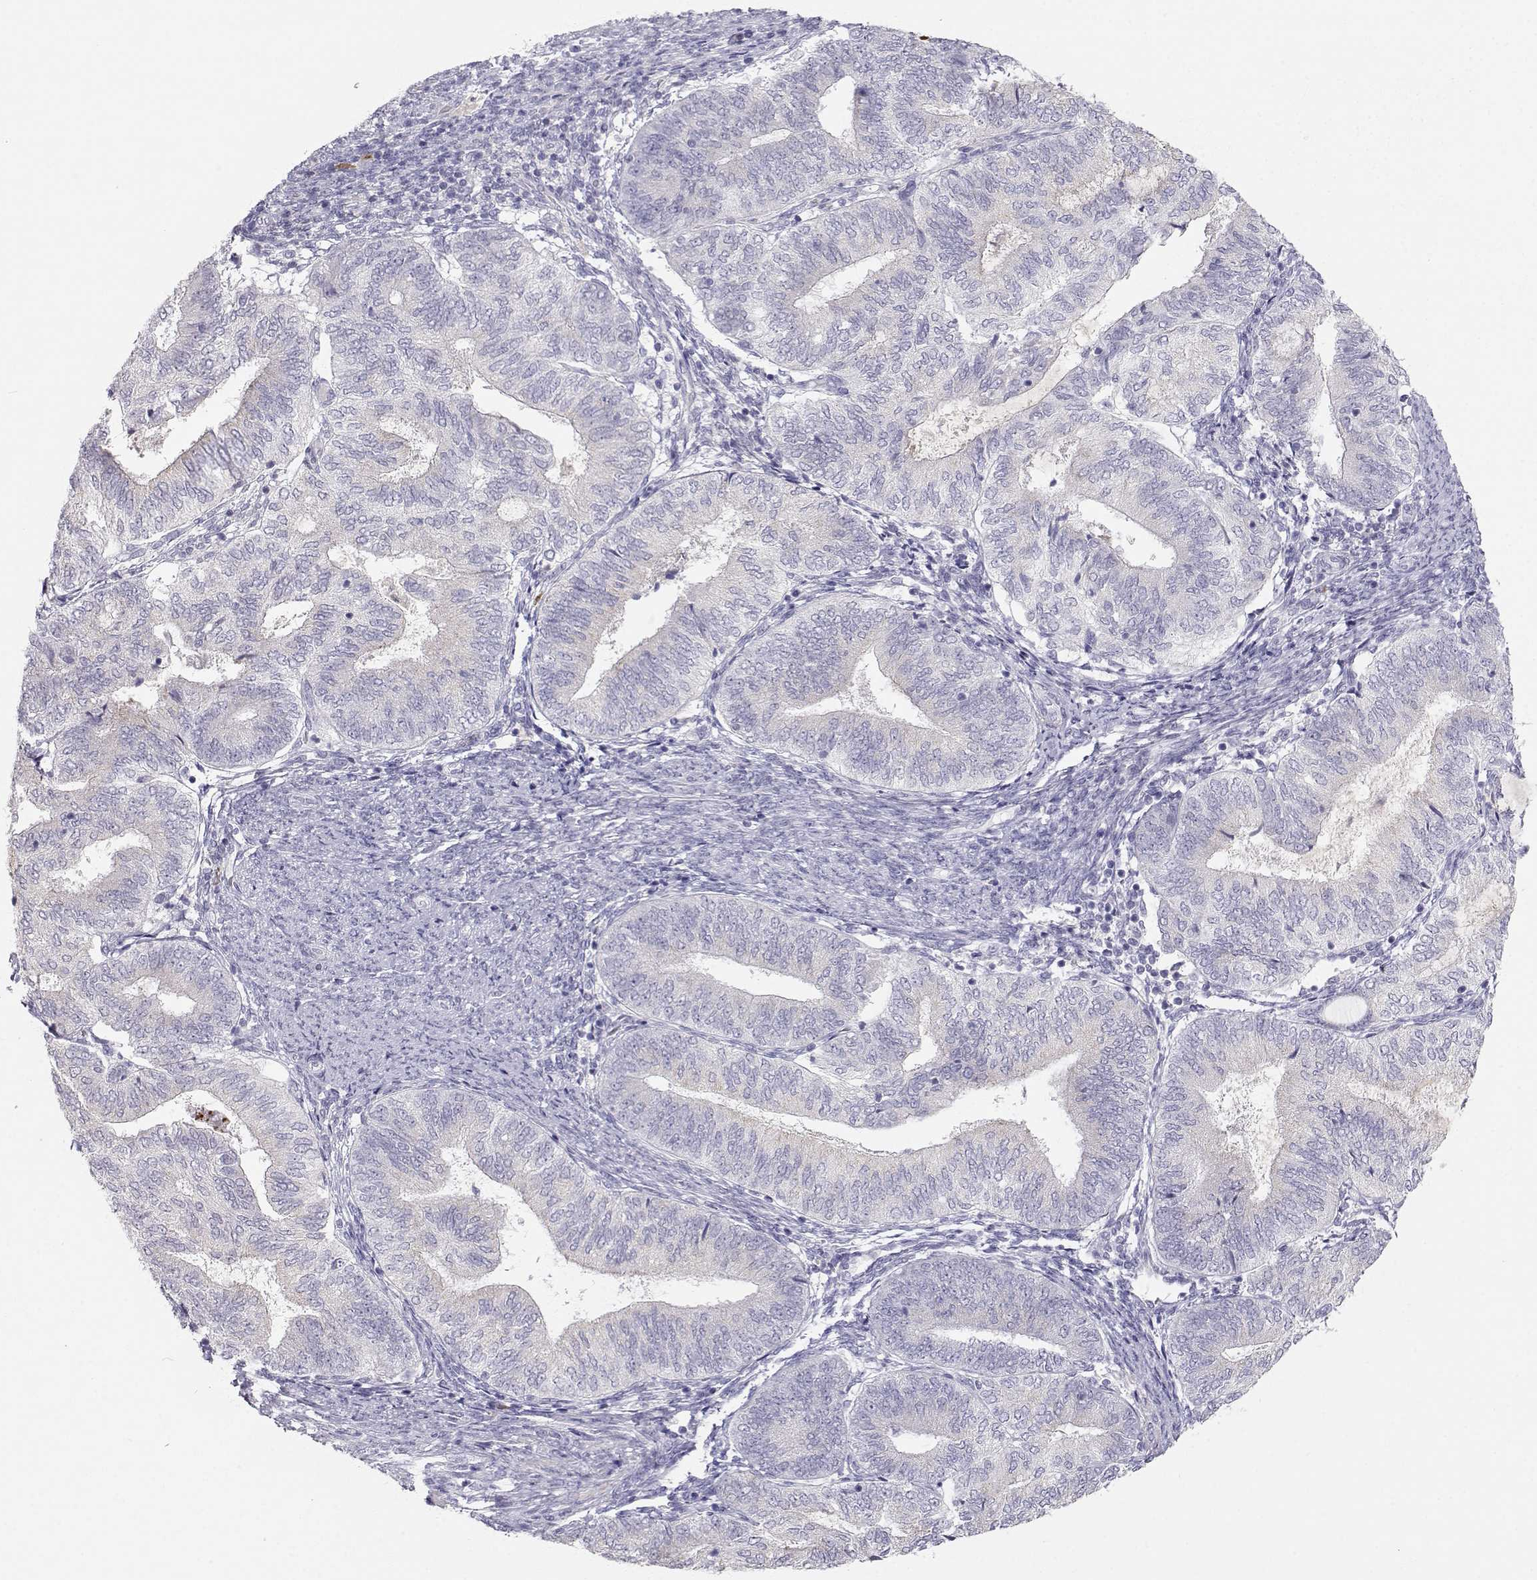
{"staining": {"intensity": "negative", "quantity": "none", "location": "none"}, "tissue": "endometrial cancer", "cell_type": "Tumor cells", "image_type": "cancer", "snomed": [{"axis": "morphology", "description": "Adenocarcinoma, NOS"}, {"axis": "topography", "description": "Endometrium"}], "caption": "This is an immunohistochemistry (IHC) image of human endometrial cancer (adenocarcinoma). There is no positivity in tumor cells.", "gene": "CDHR1", "patient": {"sex": "female", "age": 65}}